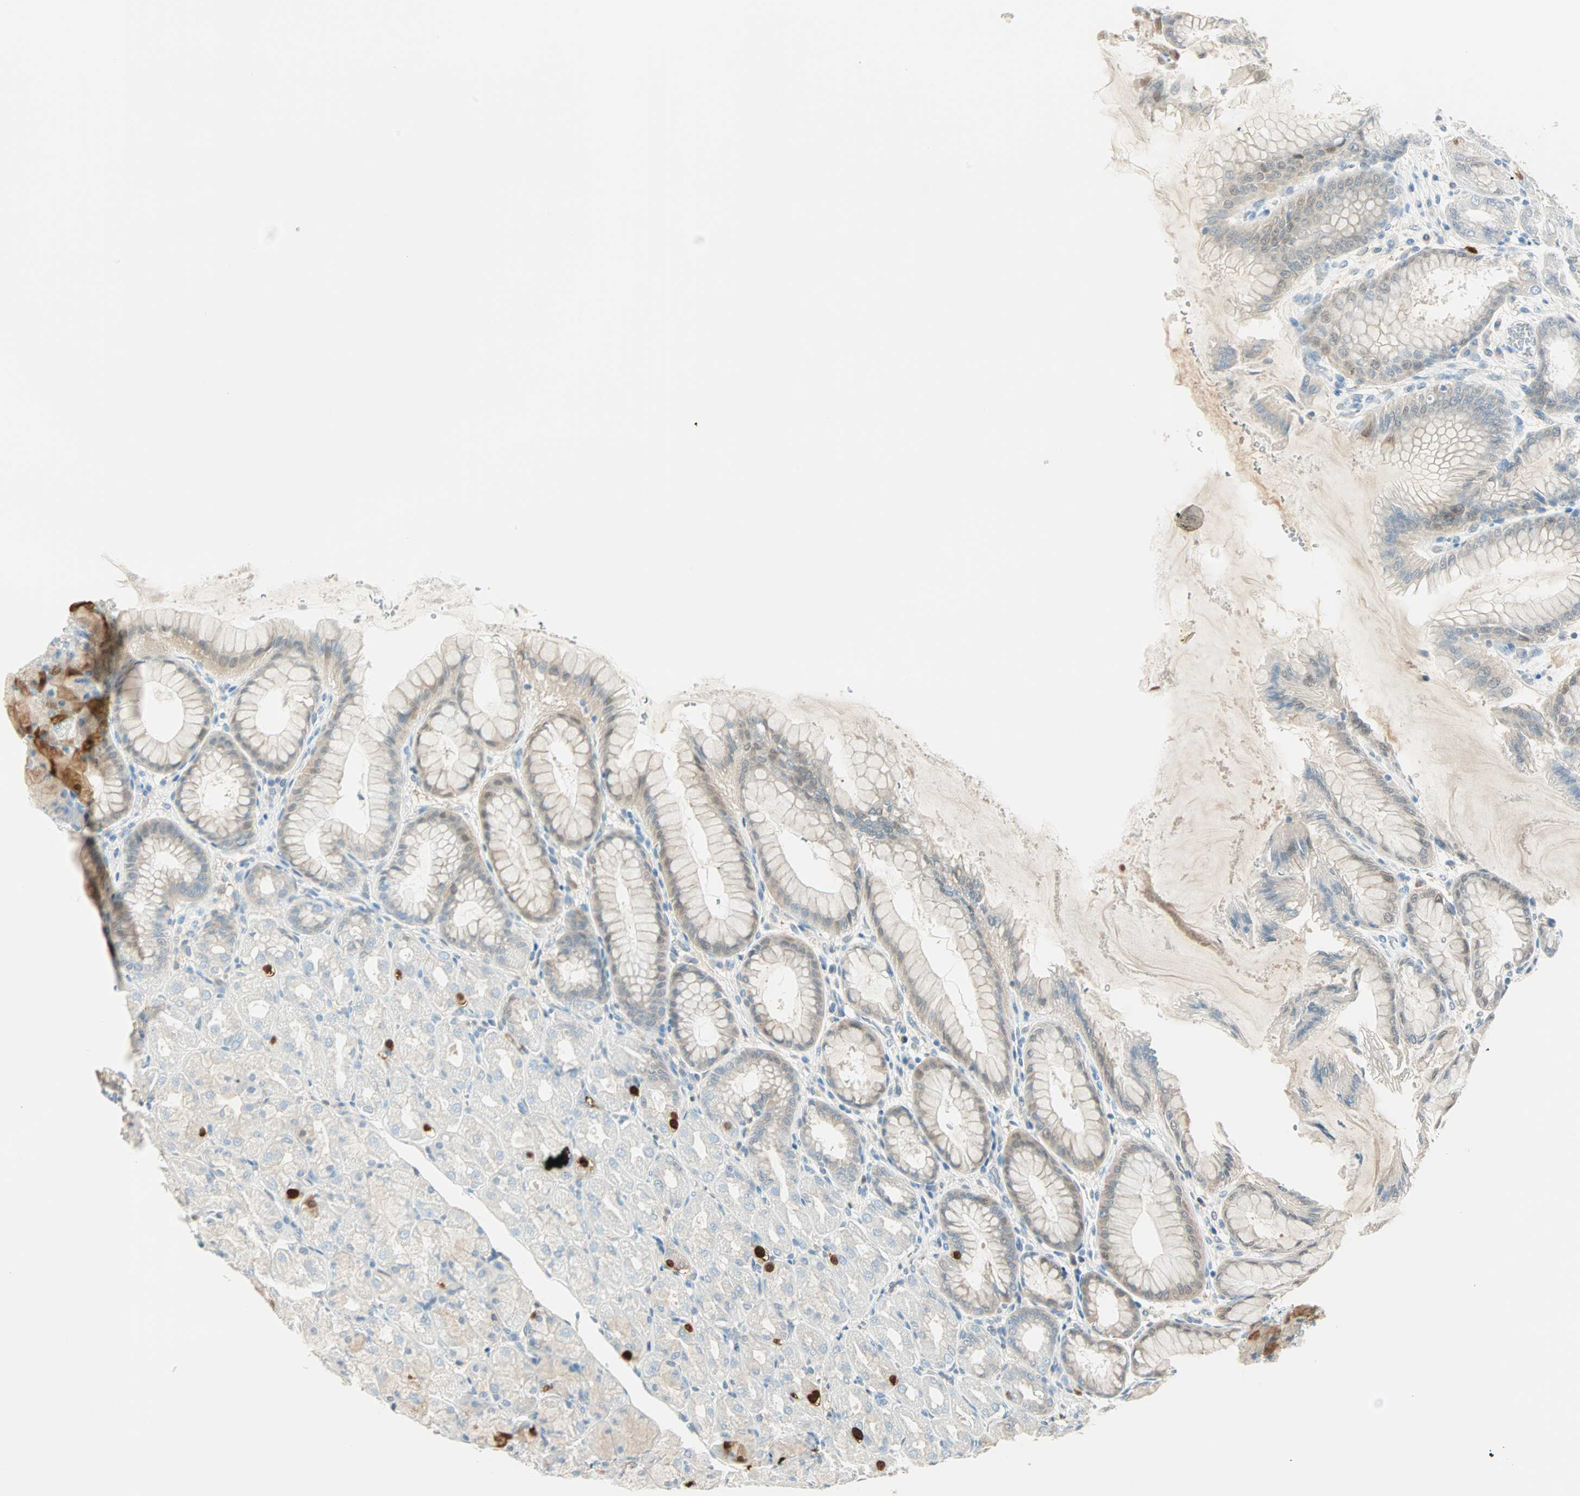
{"staining": {"intensity": "strong", "quantity": "<25%", "location": "cytoplasmic/membranous,nuclear"}, "tissue": "stomach", "cell_type": "Glandular cells", "image_type": "normal", "snomed": [{"axis": "morphology", "description": "Normal tissue, NOS"}, {"axis": "topography", "description": "Stomach, upper"}], "caption": "DAB immunohistochemical staining of normal human stomach shows strong cytoplasmic/membranous,nuclear protein staining in about <25% of glandular cells. (DAB IHC, brown staining for protein, blue staining for nuclei).", "gene": "S100A1", "patient": {"sex": "female", "age": 56}}